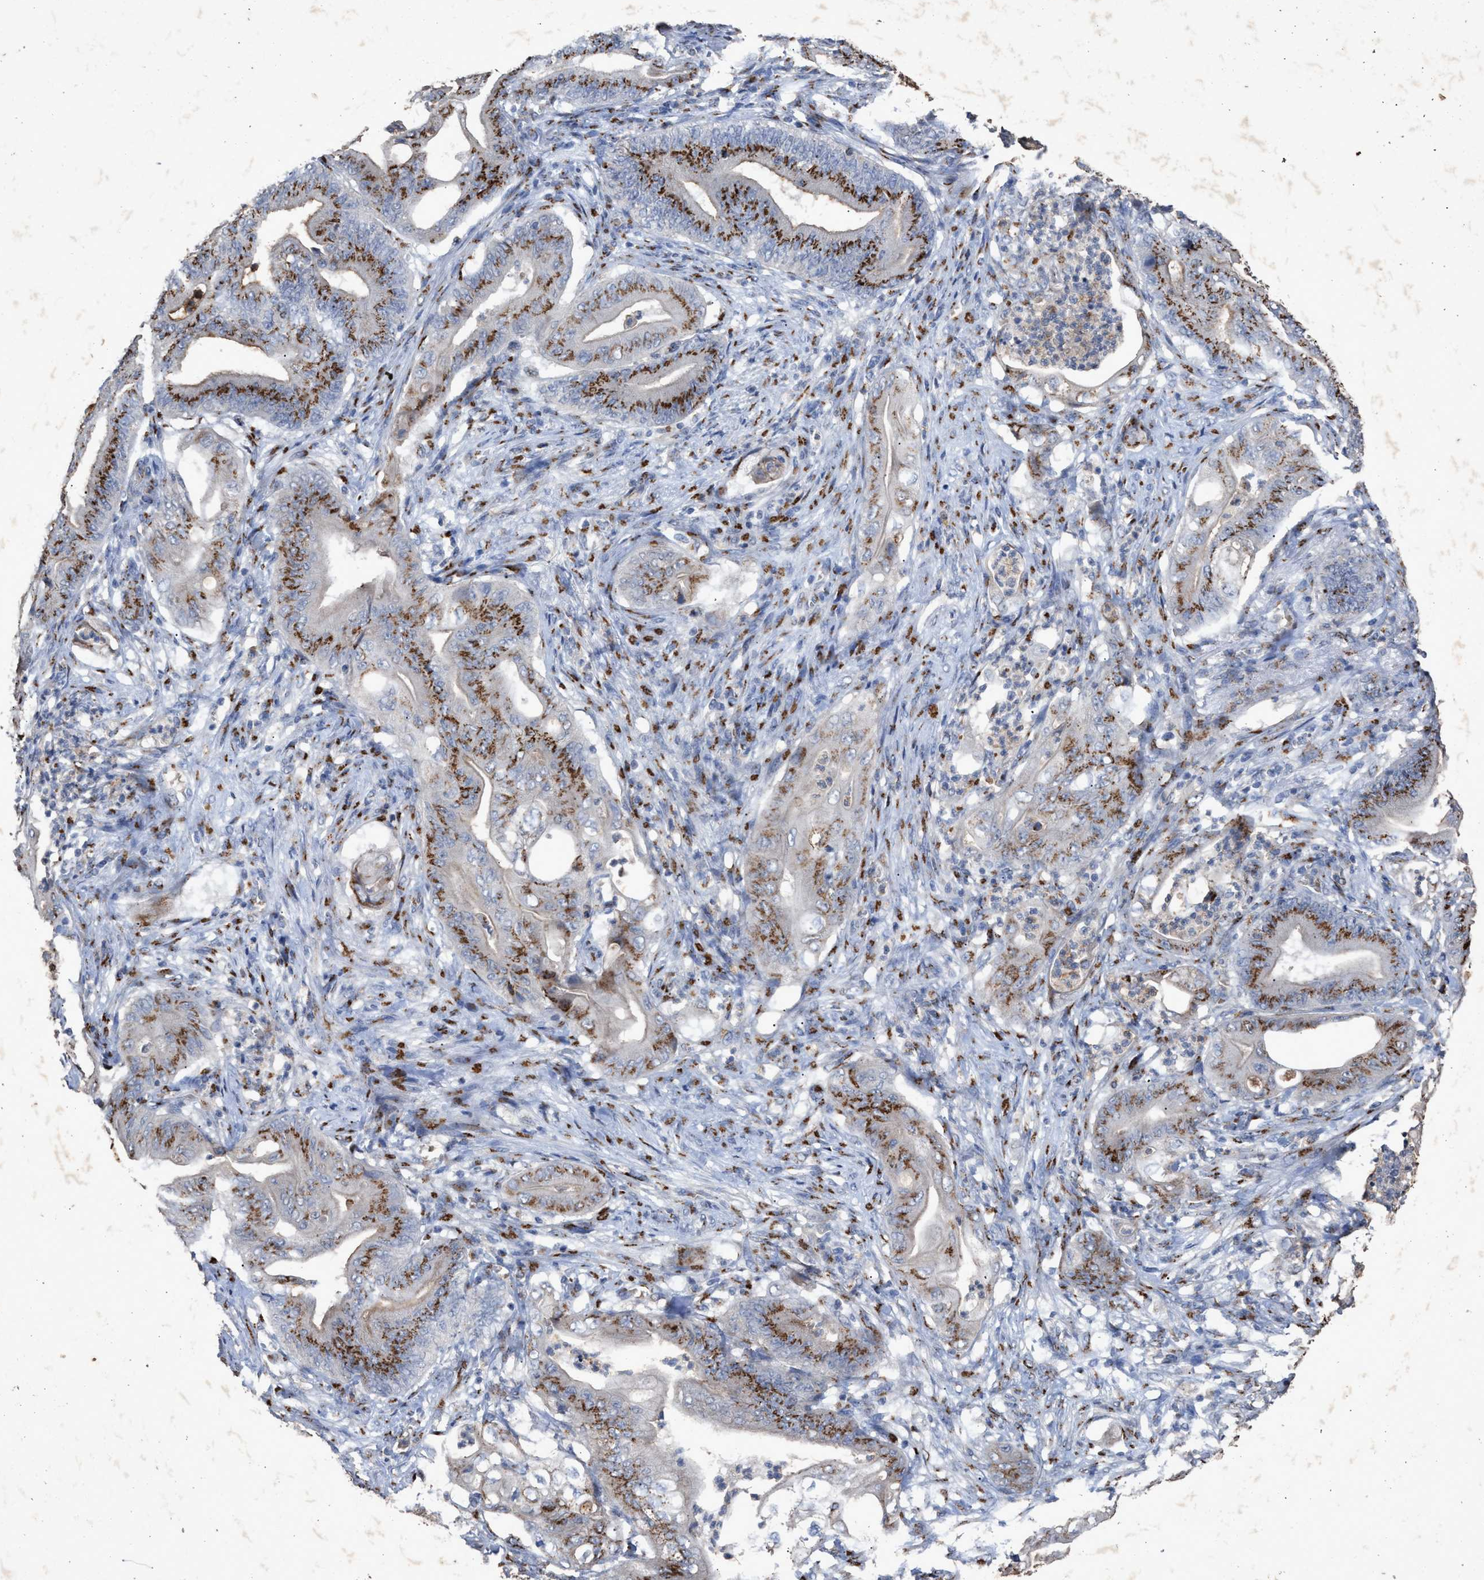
{"staining": {"intensity": "strong", "quantity": ">75%", "location": "cytoplasmic/membranous"}, "tissue": "stomach cancer", "cell_type": "Tumor cells", "image_type": "cancer", "snomed": [{"axis": "morphology", "description": "Adenocarcinoma, NOS"}, {"axis": "topography", "description": "Stomach"}], "caption": "The histopathology image exhibits a brown stain indicating the presence of a protein in the cytoplasmic/membranous of tumor cells in stomach cancer (adenocarcinoma). Nuclei are stained in blue.", "gene": "MAN2A1", "patient": {"sex": "female", "age": 73}}